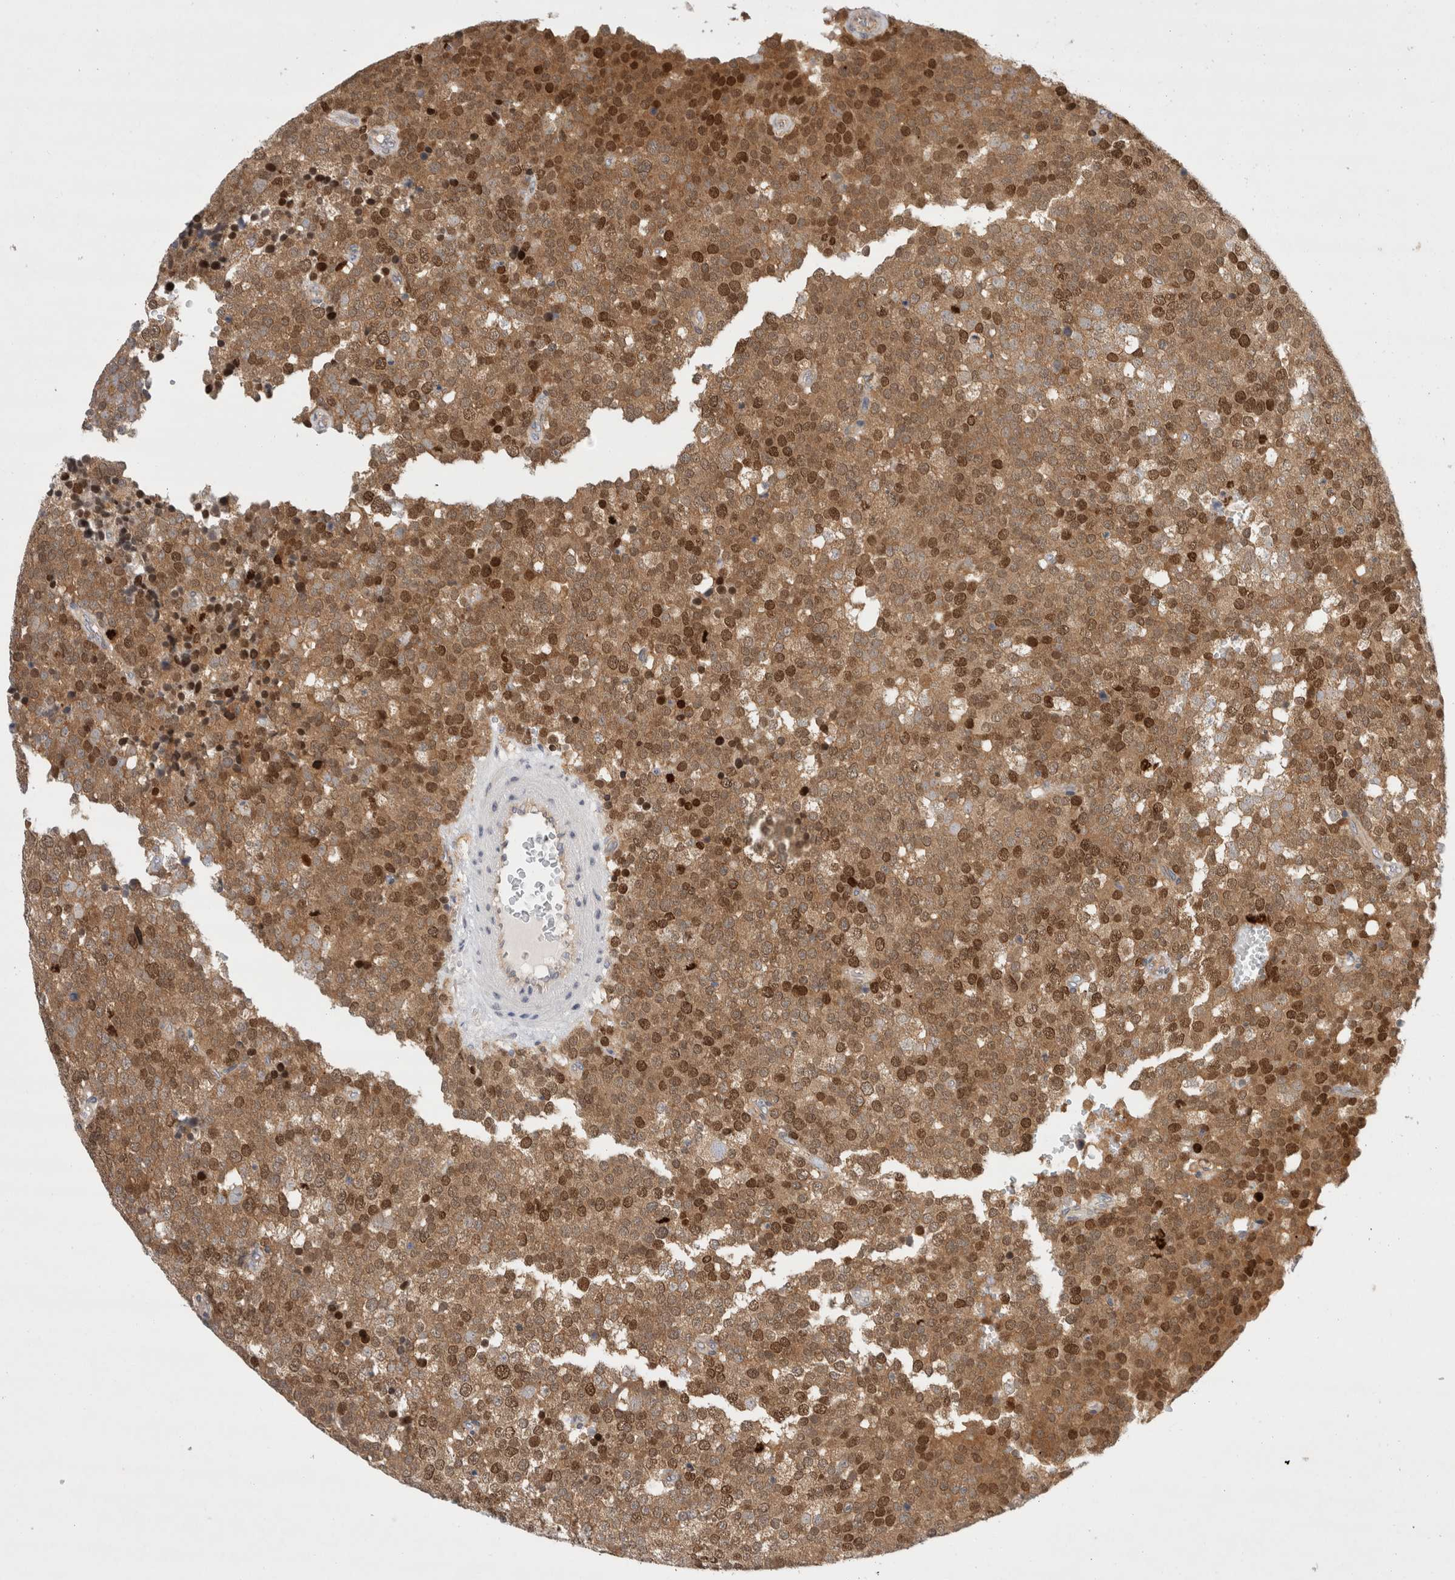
{"staining": {"intensity": "strong", "quantity": "25%-75%", "location": "cytoplasmic/membranous,nuclear"}, "tissue": "testis cancer", "cell_type": "Tumor cells", "image_type": "cancer", "snomed": [{"axis": "morphology", "description": "Seminoma, NOS"}, {"axis": "topography", "description": "Testis"}], "caption": "An immunohistochemistry micrograph of tumor tissue is shown. Protein staining in brown shows strong cytoplasmic/membranous and nuclear positivity in testis seminoma within tumor cells.", "gene": "CDCA7L", "patient": {"sex": "male", "age": 71}}